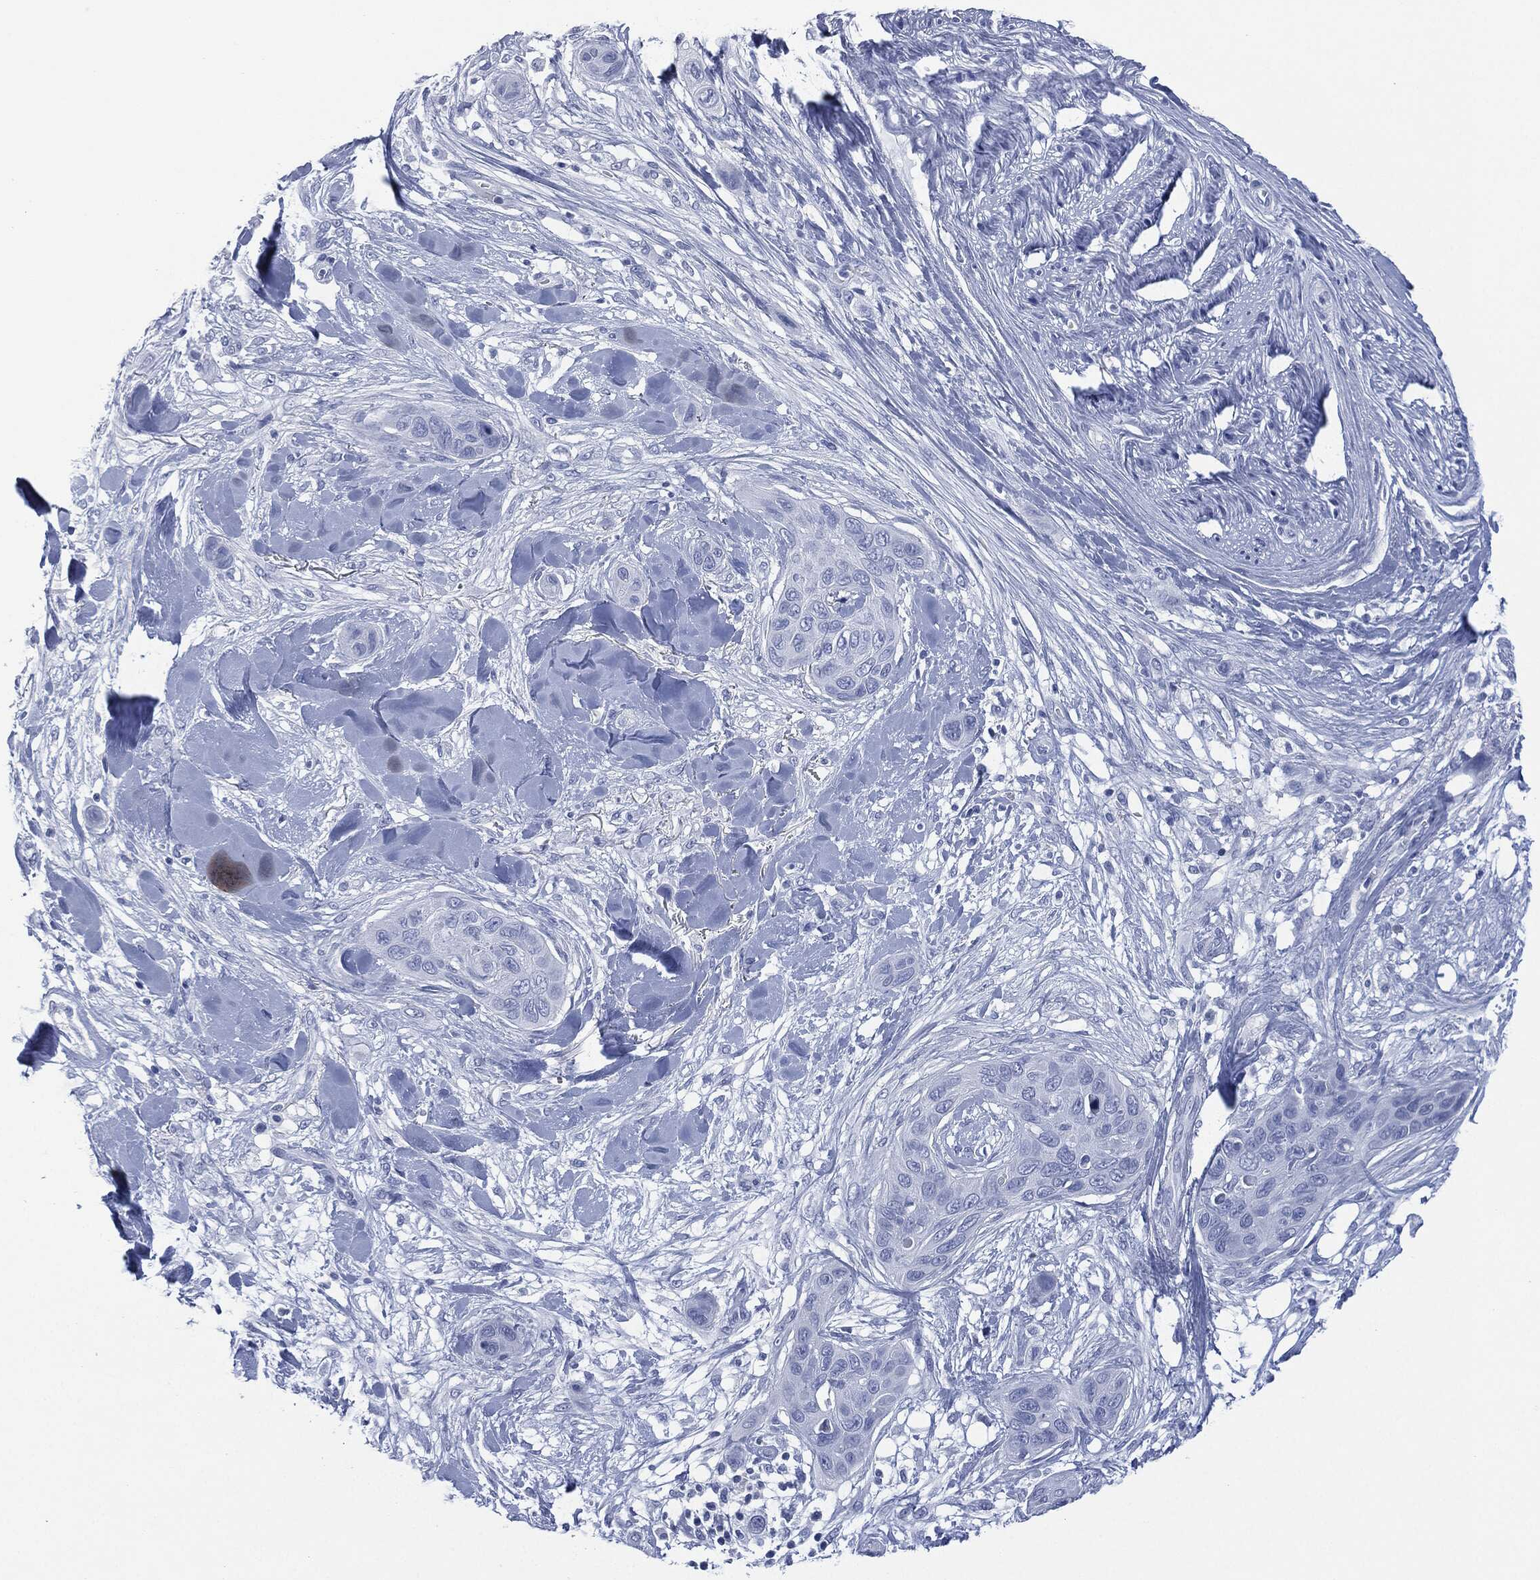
{"staining": {"intensity": "negative", "quantity": "none", "location": "none"}, "tissue": "skin cancer", "cell_type": "Tumor cells", "image_type": "cancer", "snomed": [{"axis": "morphology", "description": "Squamous cell carcinoma, NOS"}, {"axis": "topography", "description": "Skin"}], "caption": "Immunohistochemistry of squamous cell carcinoma (skin) displays no positivity in tumor cells. The staining was performed using DAB (3,3'-diaminobenzidine) to visualize the protein expression in brown, while the nuclei were stained in blue with hematoxylin (Magnification: 20x).", "gene": "MUC16", "patient": {"sex": "male", "age": 78}}